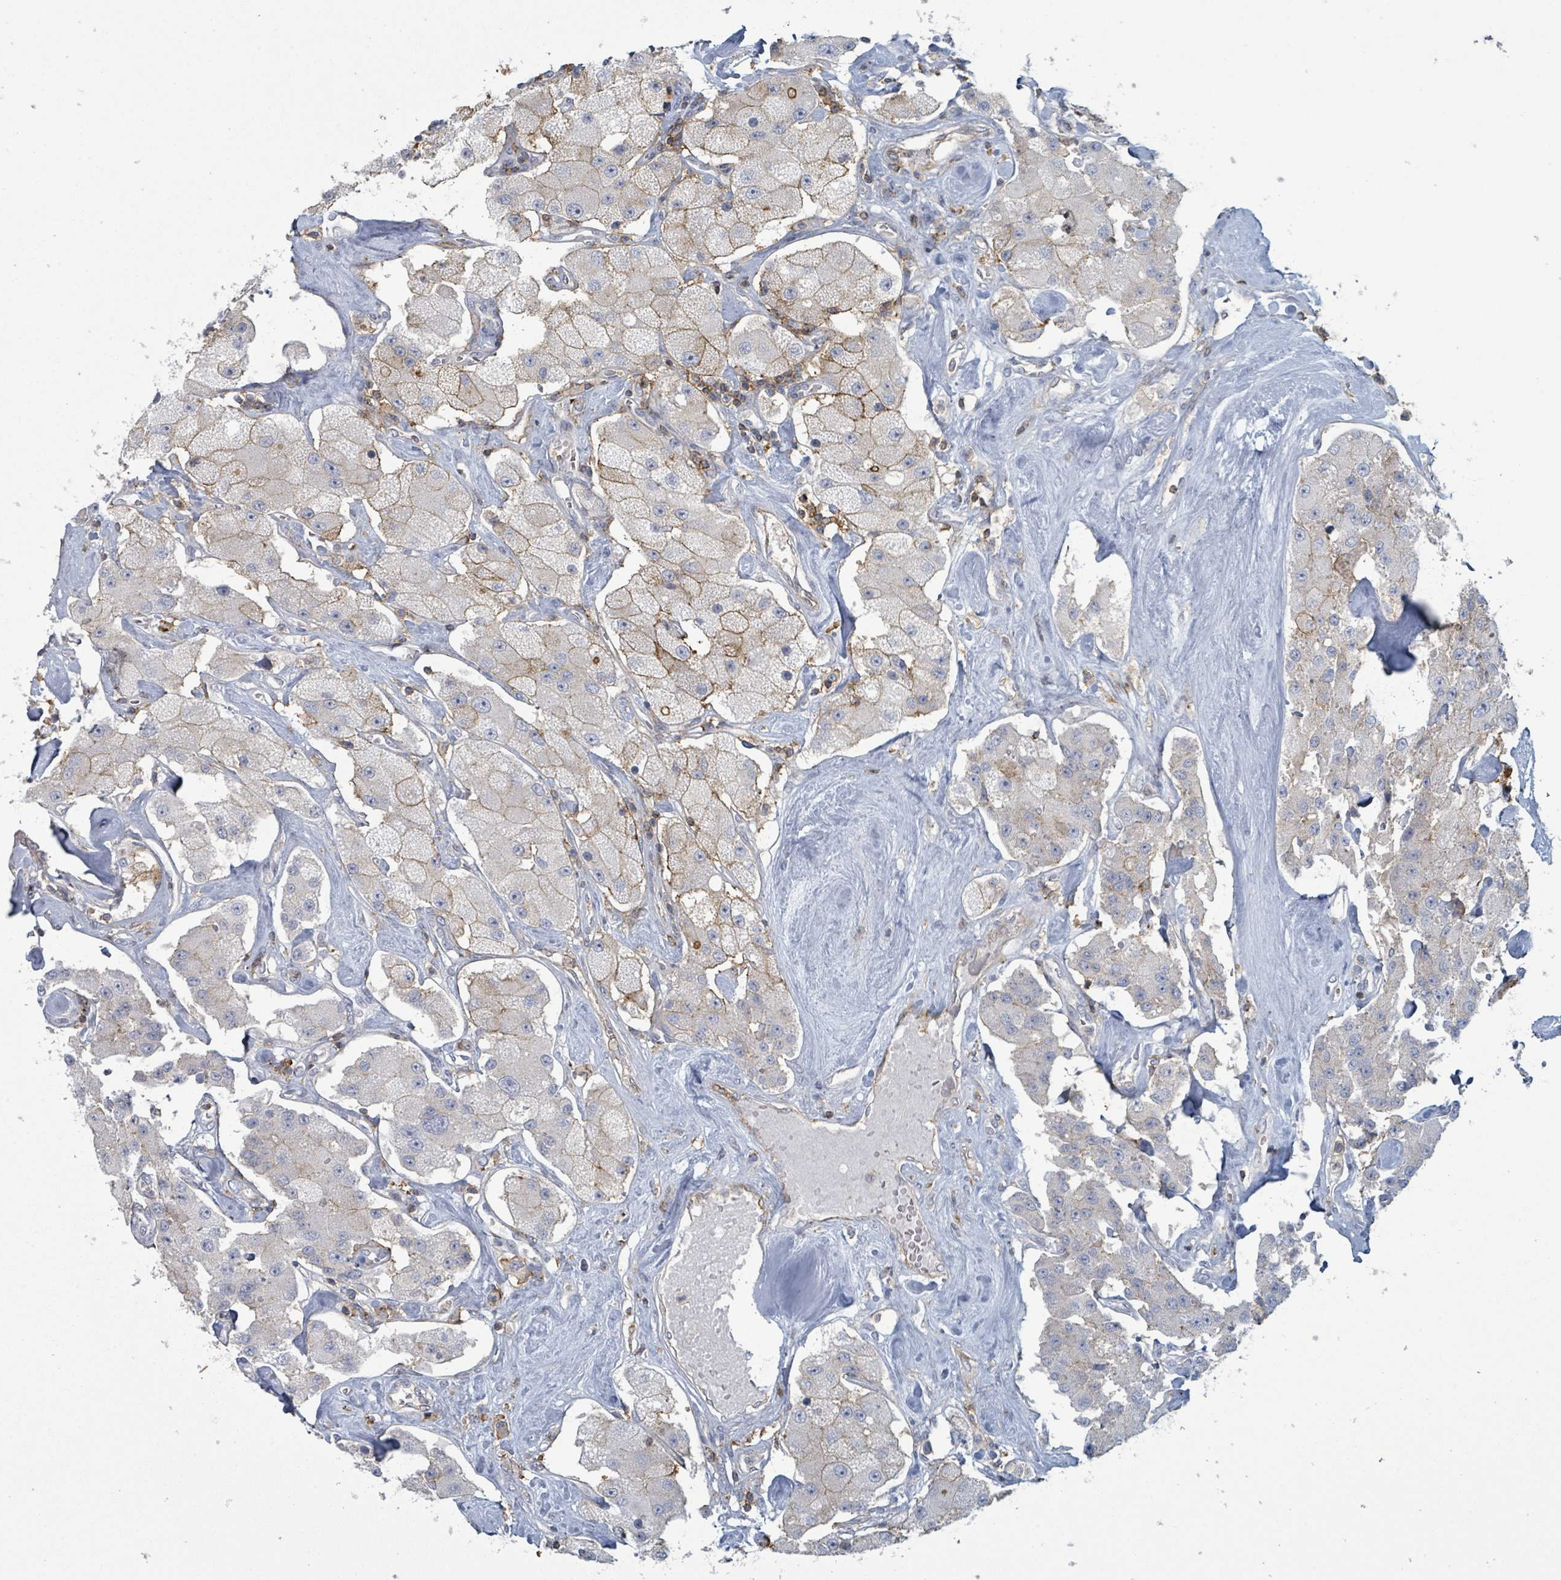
{"staining": {"intensity": "weak", "quantity": "<25%", "location": "cytoplasmic/membranous"}, "tissue": "carcinoid", "cell_type": "Tumor cells", "image_type": "cancer", "snomed": [{"axis": "morphology", "description": "Carcinoid, malignant, NOS"}, {"axis": "topography", "description": "Pancreas"}], "caption": "Tumor cells show no significant protein positivity in carcinoid (malignant).", "gene": "TNFRSF14", "patient": {"sex": "male", "age": 41}}